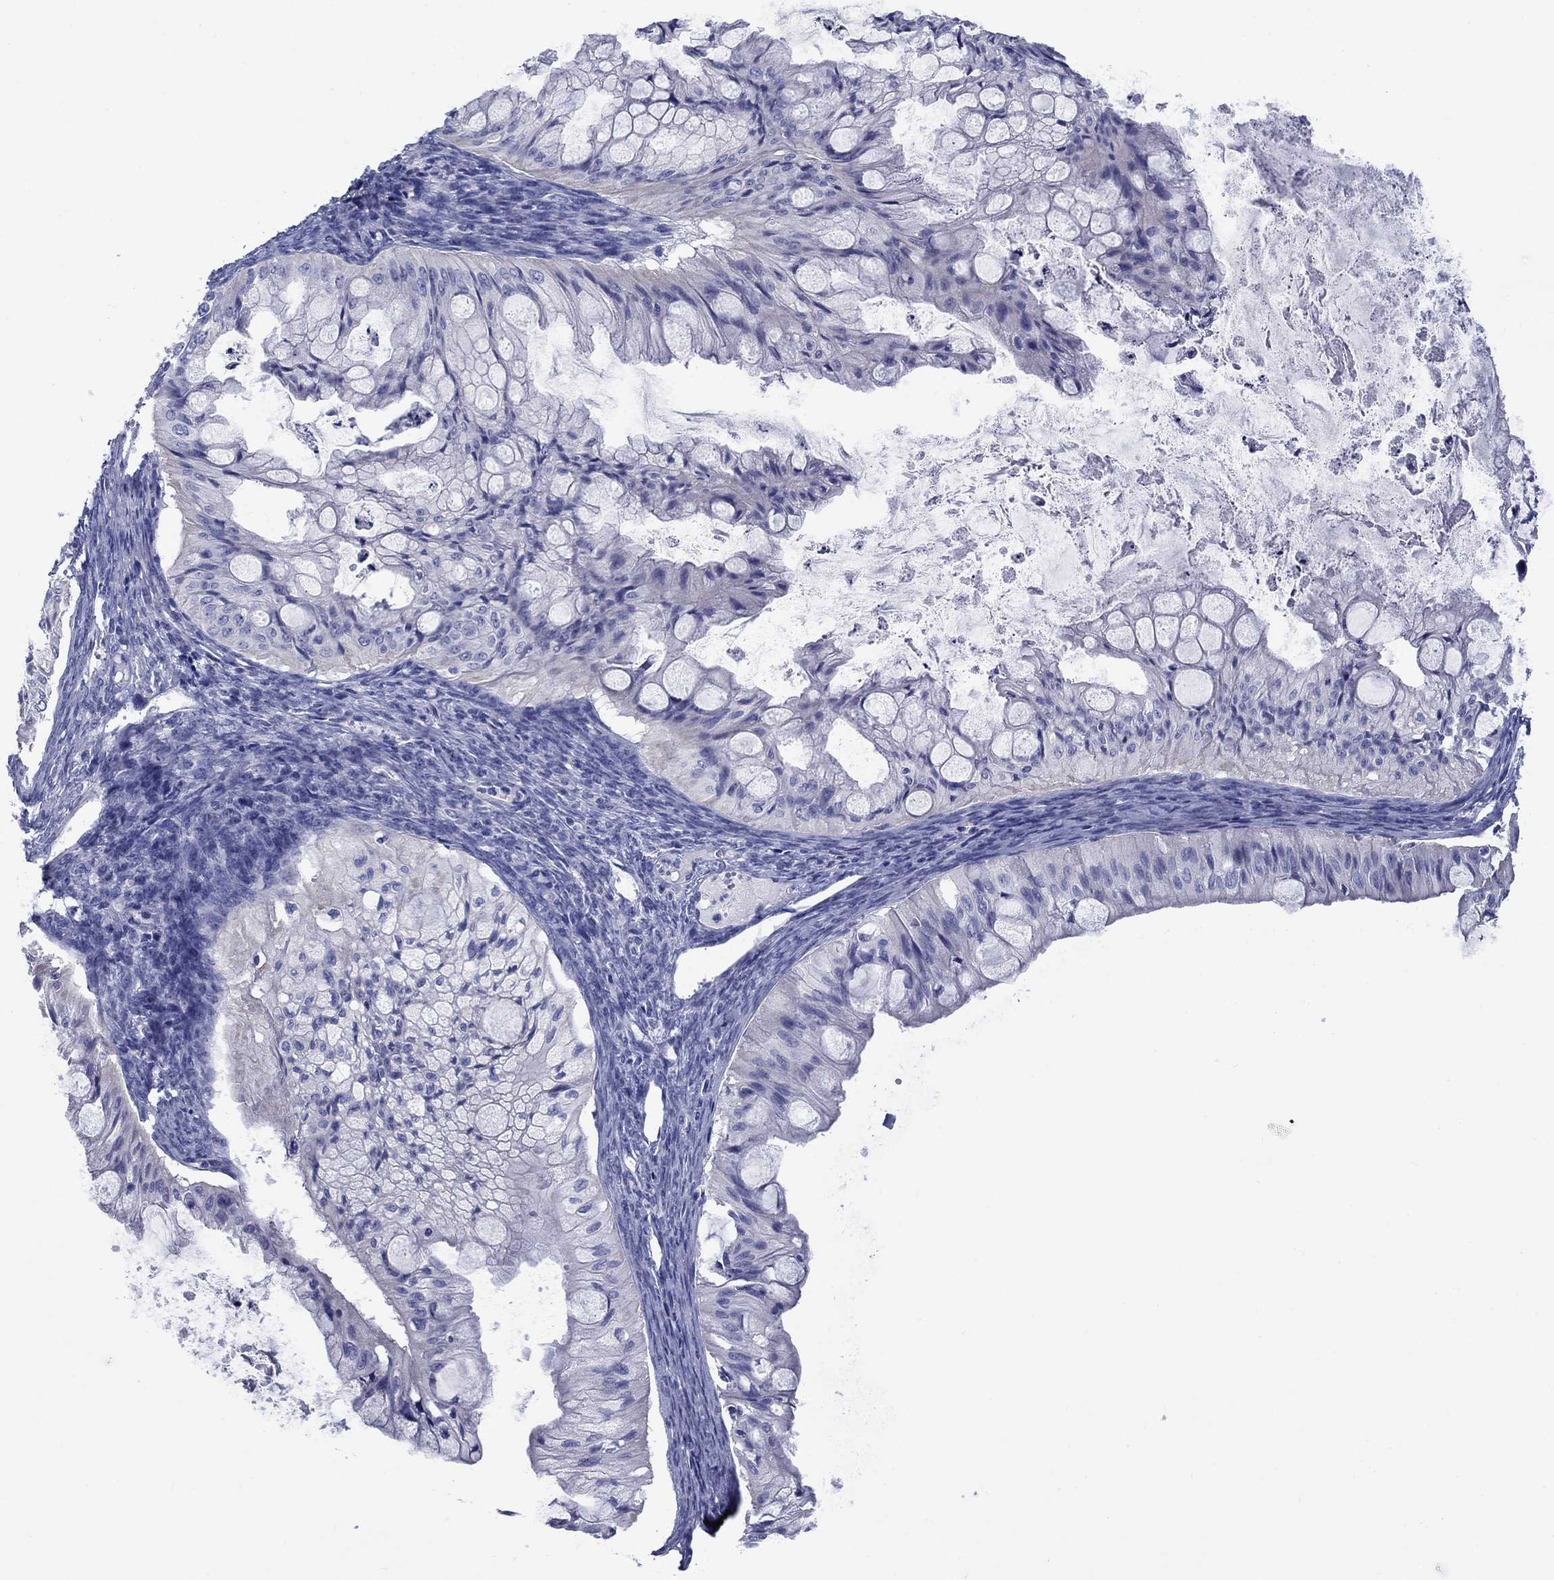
{"staining": {"intensity": "negative", "quantity": "none", "location": "none"}, "tissue": "ovarian cancer", "cell_type": "Tumor cells", "image_type": "cancer", "snomed": [{"axis": "morphology", "description": "Cystadenocarcinoma, mucinous, NOS"}, {"axis": "topography", "description": "Ovary"}], "caption": "DAB (3,3'-diaminobenzidine) immunohistochemical staining of ovarian cancer (mucinous cystadenocarcinoma) exhibits no significant positivity in tumor cells.", "gene": "PRKCG", "patient": {"sex": "female", "age": 57}}